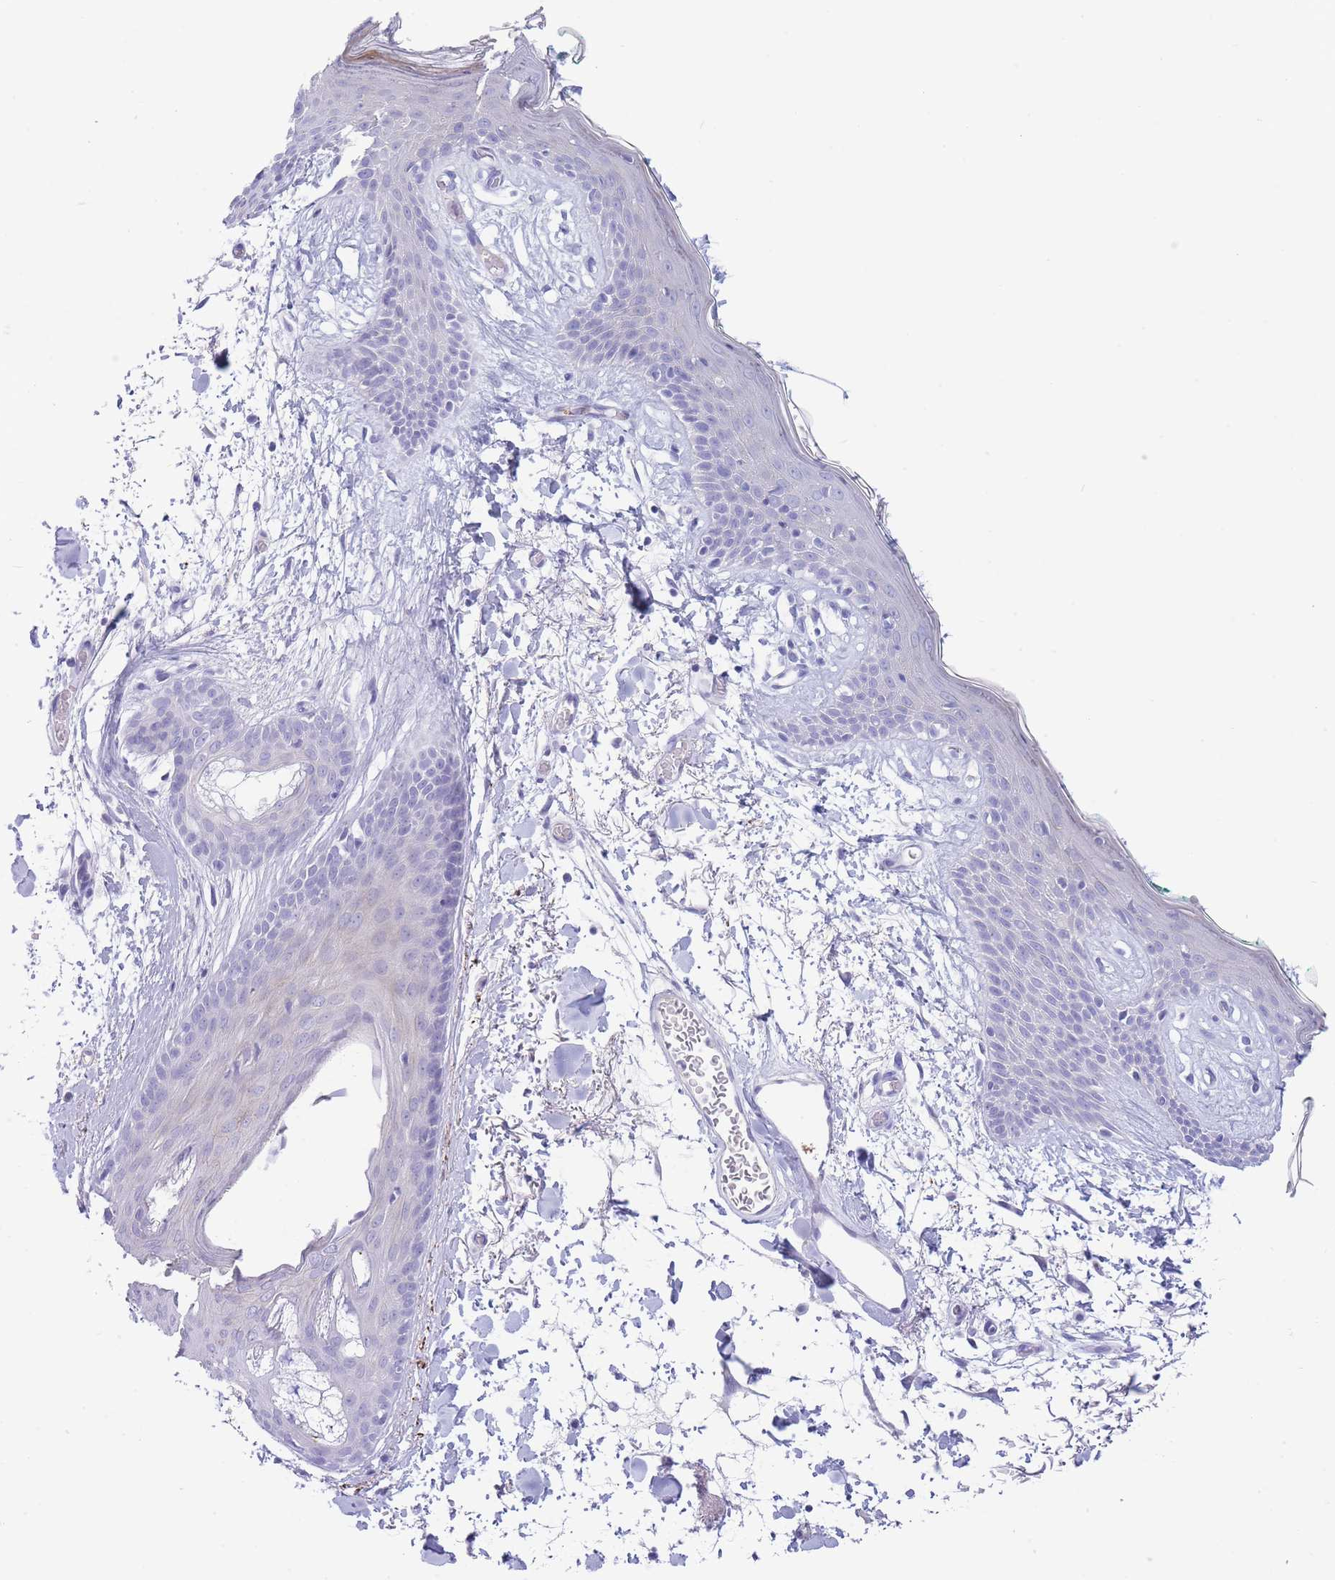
{"staining": {"intensity": "negative", "quantity": "none", "location": "none"}, "tissue": "skin", "cell_type": "Fibroblasts", "image_type": "normal", "snomed": [{"axis": "morphology", "description": "Normal tissue, NOS"}, {"axis": "topography", "description": "Skin"}], "caption": "This photomicrograph is of benign skin stained with IHC to label a protein in brown with the nuclei are counter-stained blue. There is no expression in fibroblasts. Nuclei are stained in blue.", "gene": "ASAP3", "patient": {"sex": "male", "age": 79}}